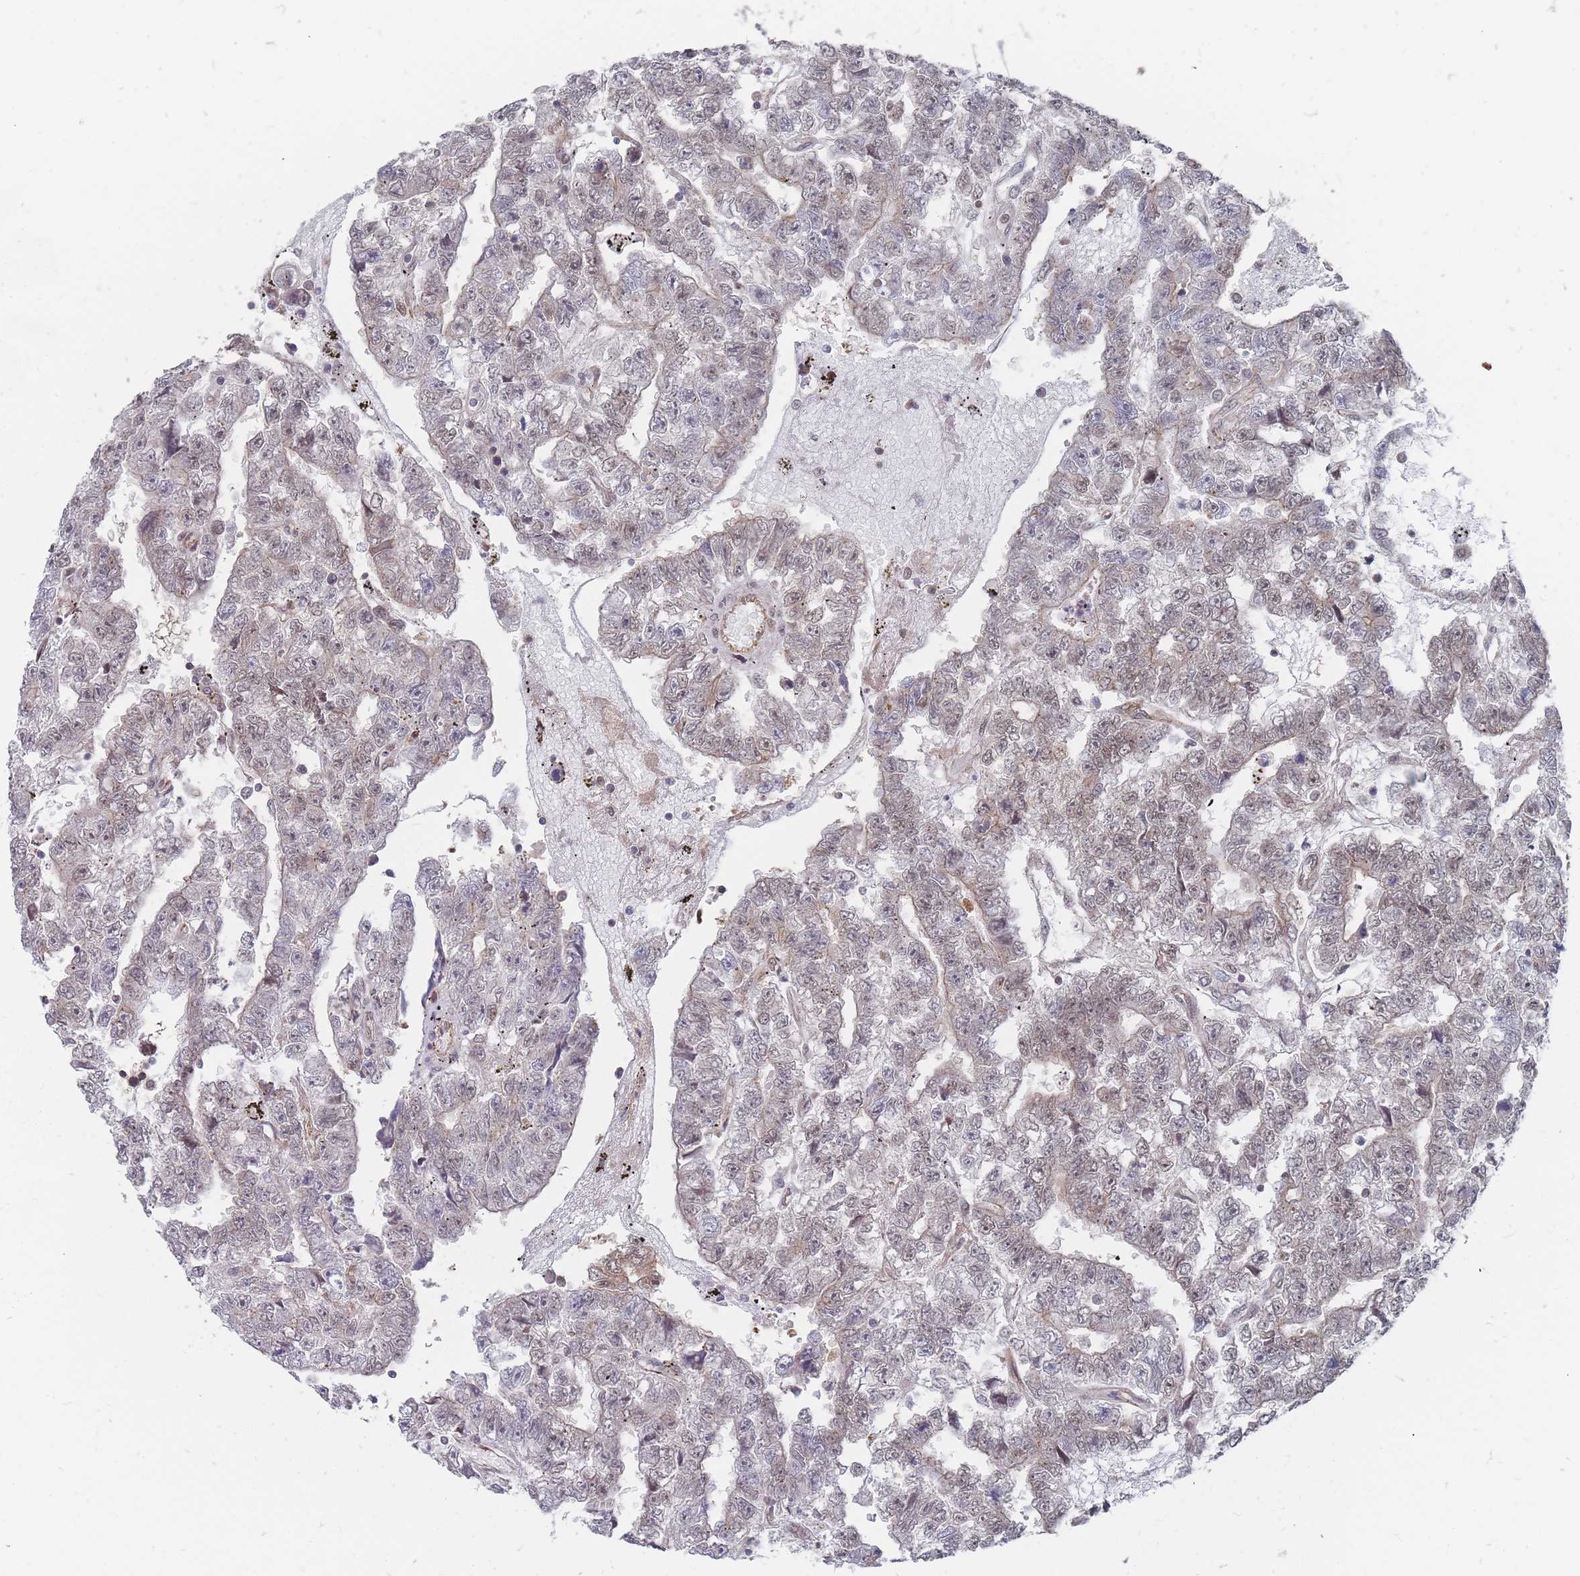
{"staining": {"intensity": "weak", "quantity": "25%-75%", "location": "nuclear"}, "tissue": "testis cancer", "cell_type": "Tumor cells", "image_type": "cancer", "snomed": [{"axis": "morphology", "description": "Carcinoma, Embryonal, NOS"}, {"axis": "topography", "description": "Testis"}], "caption": "There is low levels of weak nuclear expression in tumor cells of testis cancer, as demonstrated by immunohistochemical staining (brown color).", "gene": "NKD1", "patient": {"sex": "male", "age": 25}}